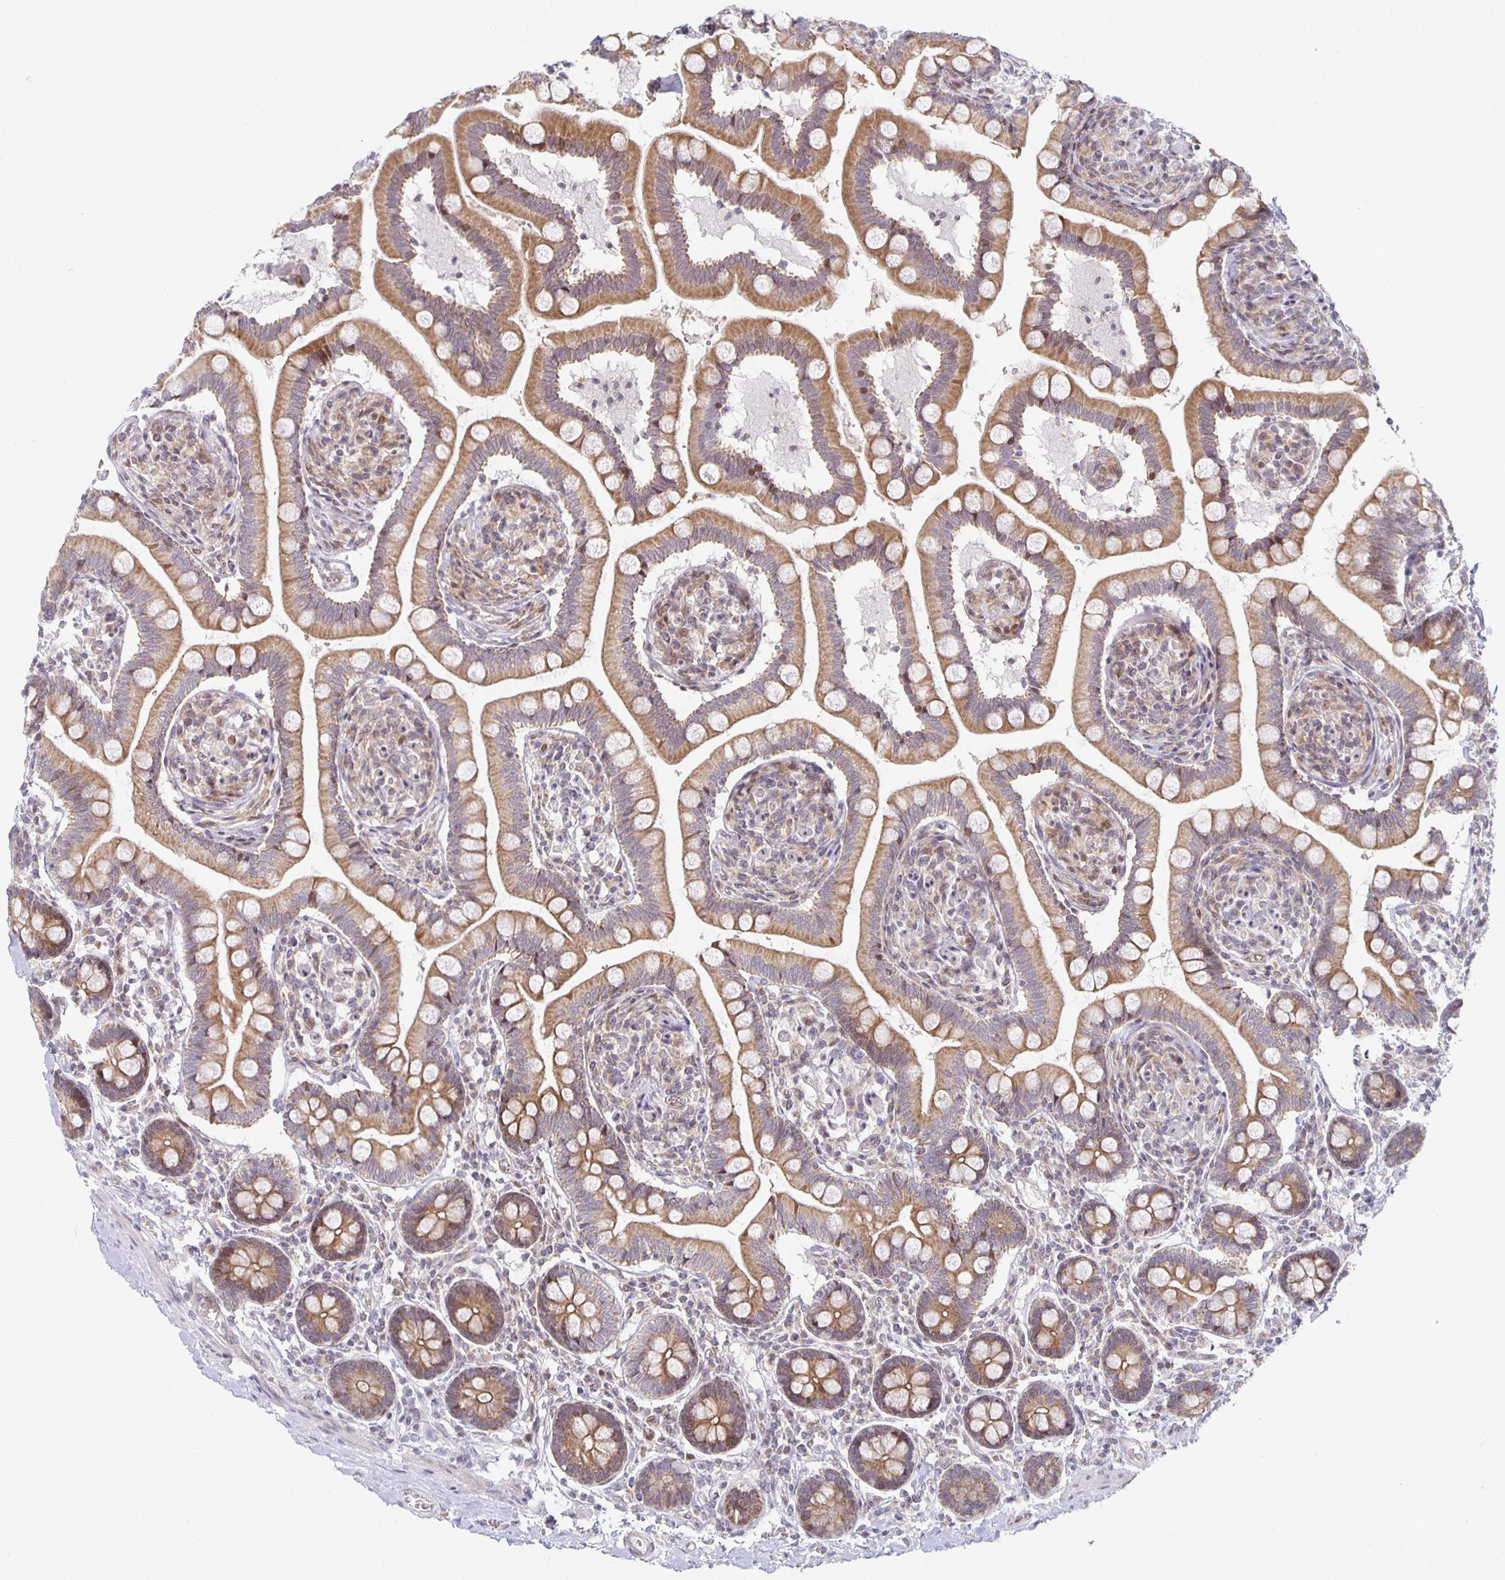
{"staining": {"intensity": "moderate", "quantity": ">75%", "location": "cytoplasmic/membranous"}, "tissue": "small intestine", "cell_type": "Glandular cells", "image_type": "normal", "snomed": [{"axis": "morphology", "description": "Normal tissue, NOS"}, {"axis": "topography", "description": "Small intestine"}], "caption": "Immunohistochemical staining of normal human small intestine displays moderate cytoplasmic/membranous protein staining in about >75% of glandular cells. (Stains: DAB (3,3'-diaminobenzidine) in brown, nuclei in blue, Microscopy: brightfield microscopy at high magnification).", "gene": "HCFC1R1", "patient": {"sex": "female", "age": 64}}